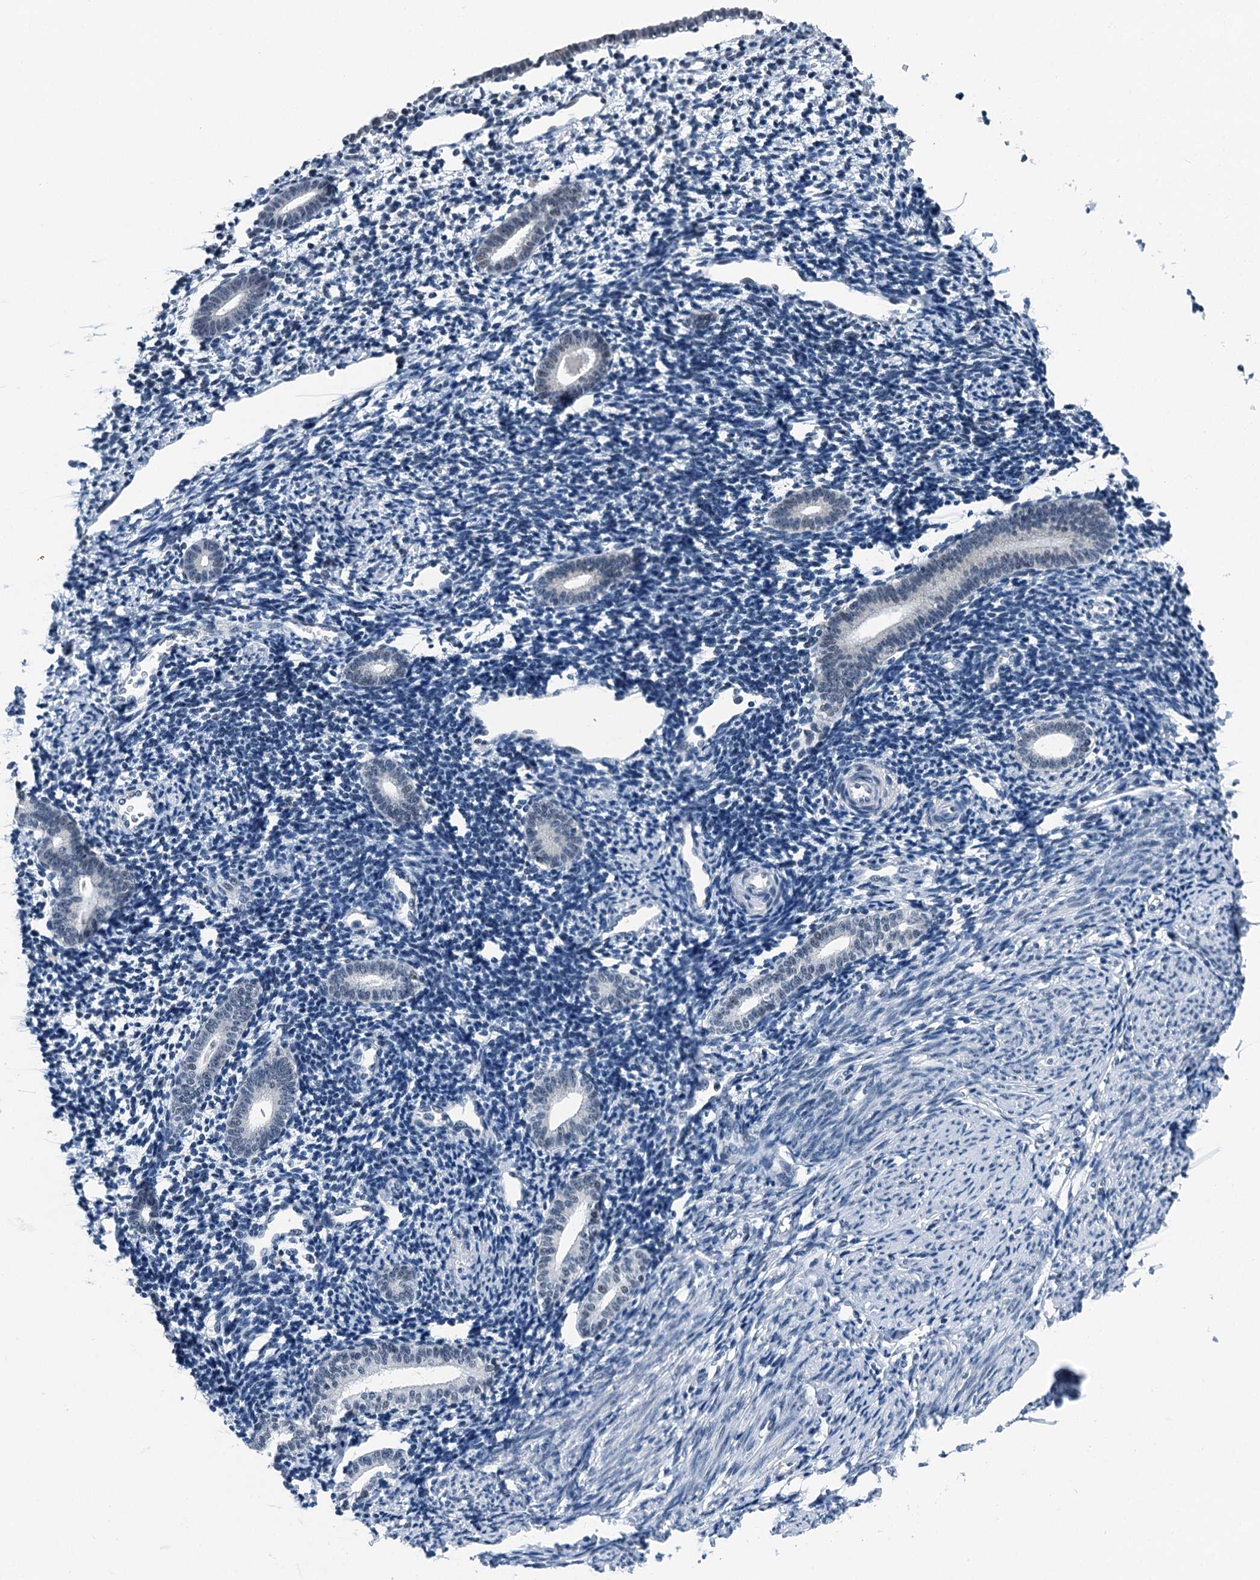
{"staining": {"intensity": "negative", "quantity": "none", "location": "none"}, "tissue": "endometrium", "cell_type": "Cells in endometrial stroma", "image_type": "normal", "snomed": [{"axis": "morphology", "description": "Normal tissue, NOS"}, {"axis": "topography", "description": "Endometrium"}], "caption": "This is an immunohistochemistry image of normal human endometrium. There is no positivity in cells in endometrial stroma.", "gene": "TRPT1", "patient": {"sex": "female", "age": 56}}